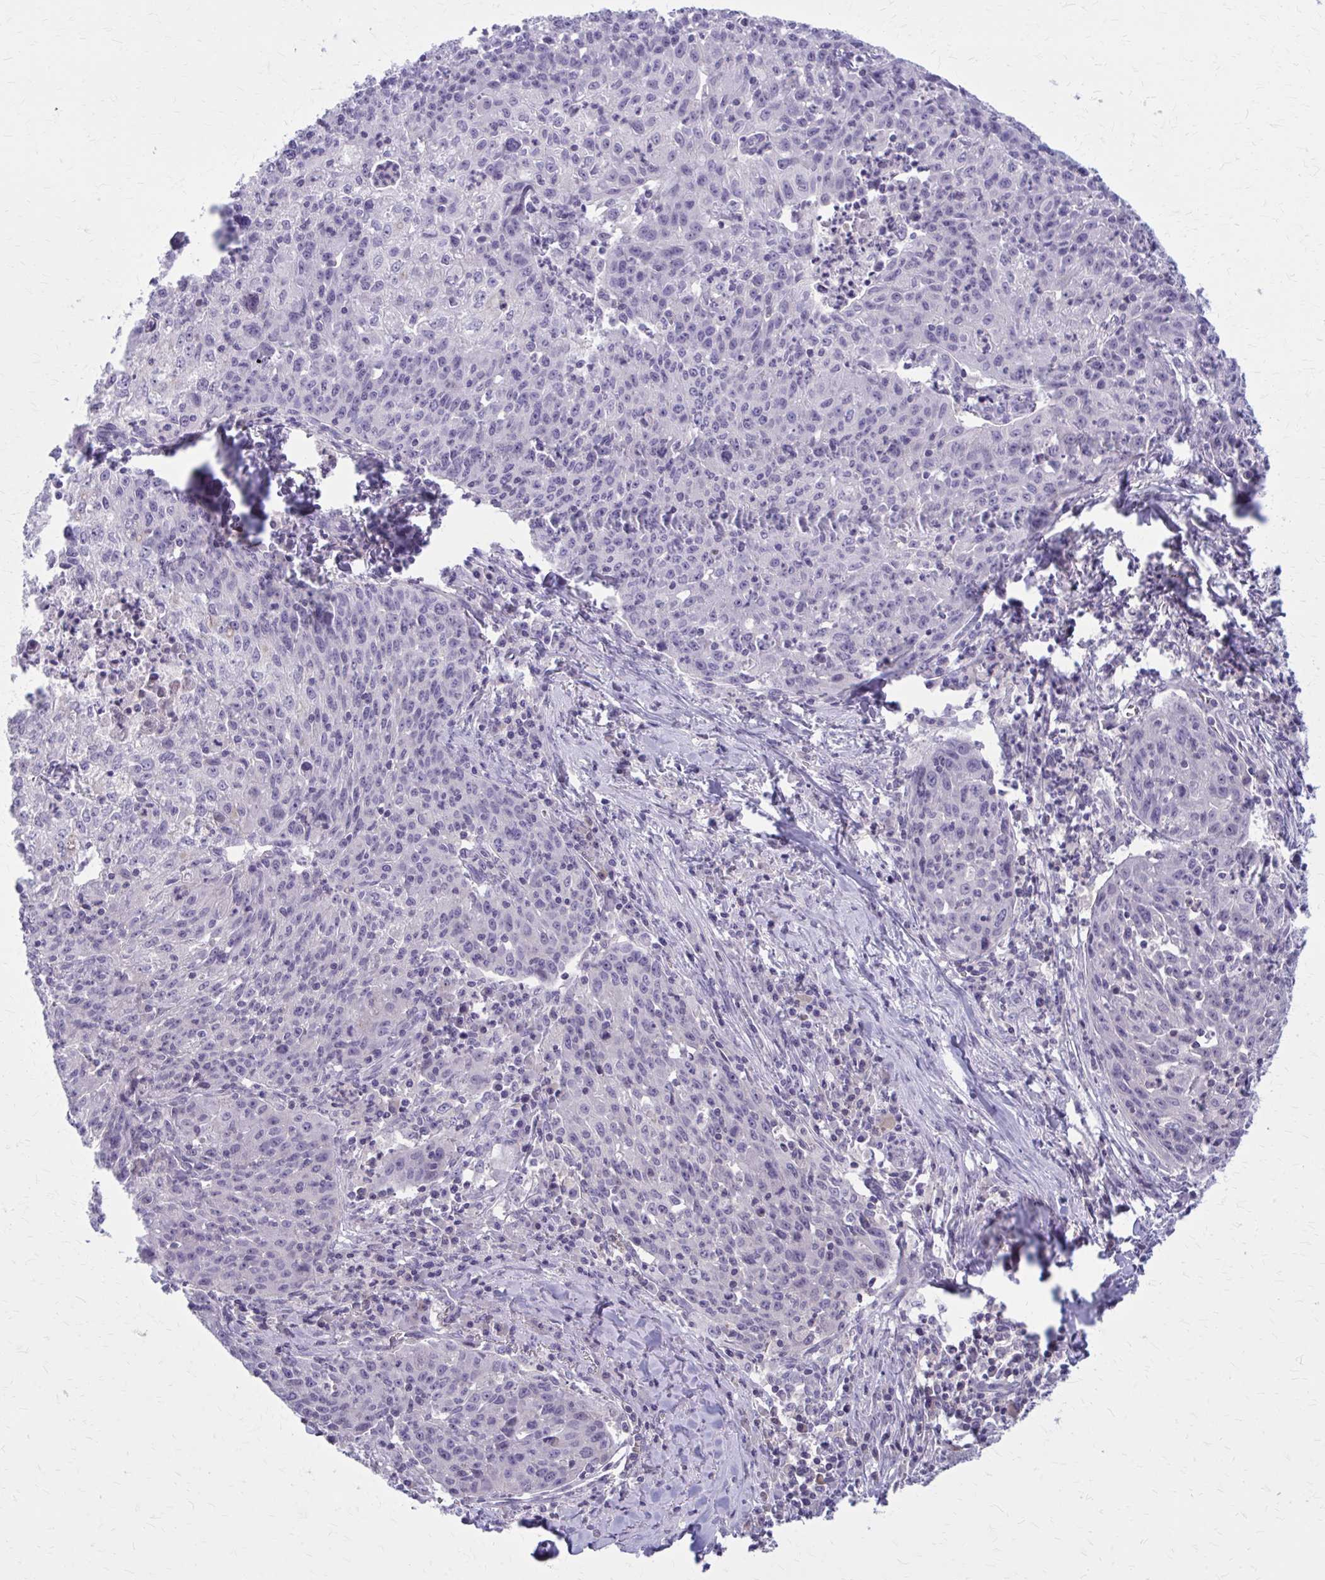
{"staining": {"intensity": "negative", "quantity": "none", "location": "none"}, "tissue": "lung cancer", "cell_type": "Tumor cells", "image_type": "cancer", "snomed": [{"axis": "morphology", "description": "Squamous cell carcinoma, NOS"}, {"axis": "morphology", "description": "Squamous cell carcinoma, metastatic, NOS"}, {"axis": "topography", "description": "Bronchus"}, {"axis": "topography", "description": "Lung"}], "caption": "Immunohistochemistry (IHC) histopathology image of neoplastic tissue: metastatic squamous cell carcinoma (lung) stained with DAB demonstrates no significant protein positivity in tumor cells.", "gene": "OR4A47", "patient": {"sex": "male", "age": 62}}